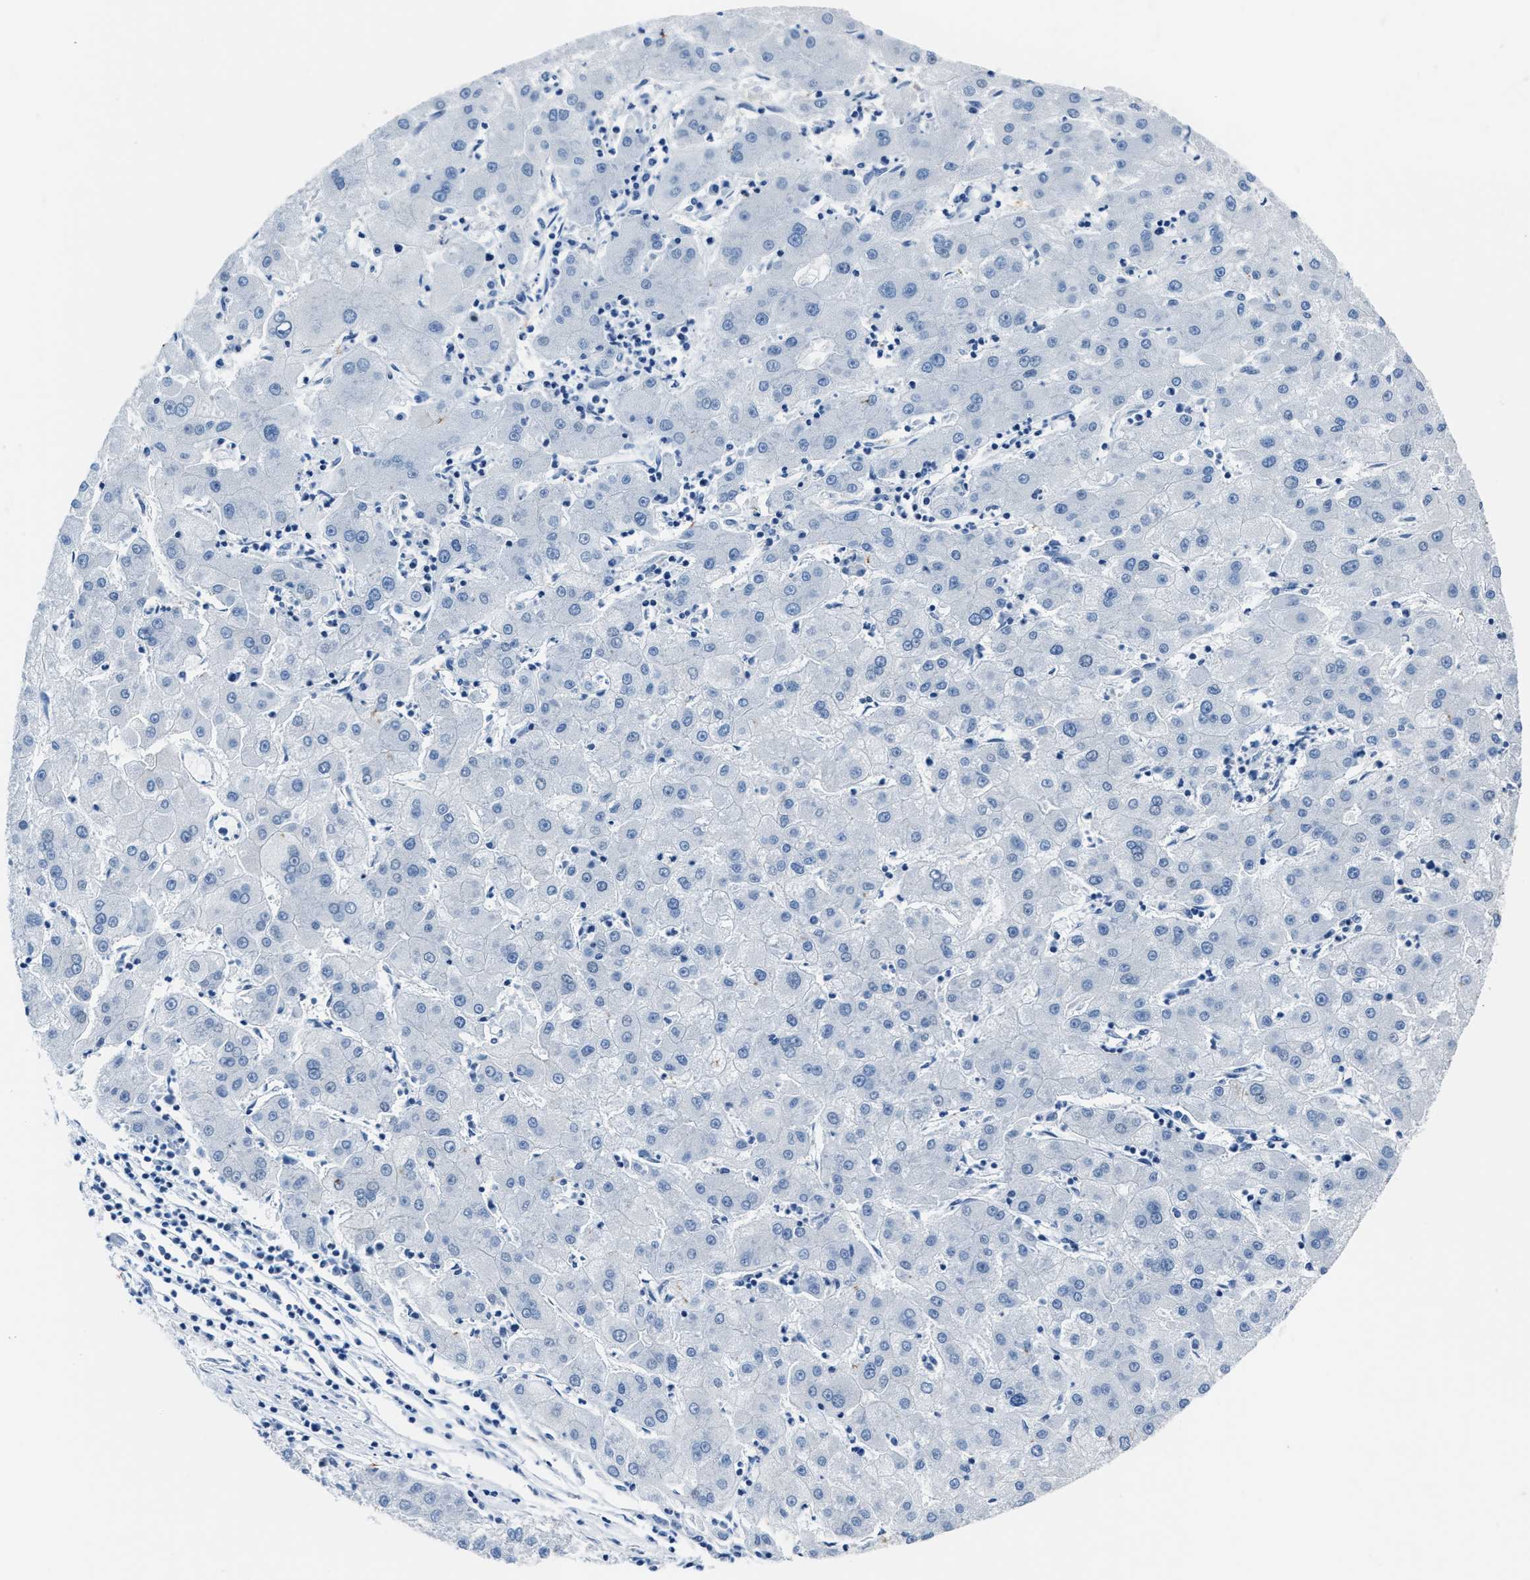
{"staining": {"intensity": "negative", "quantity": "none", "location": "none"}, "tissue": "liver cancer", "cell_type": "Tumor cells", "image_type": "cancer", "snomed": [{"axis": "morphology", "description": "Carcinoma, Hepatocellular, NOS"}, {"axis": "topography", "description": "Liver"}], "caption": "IHC of liver cancer exhibits no staining in tumor cells.", "gene": "ASZ1", "patient": {"sex": "male", "age": 72}}